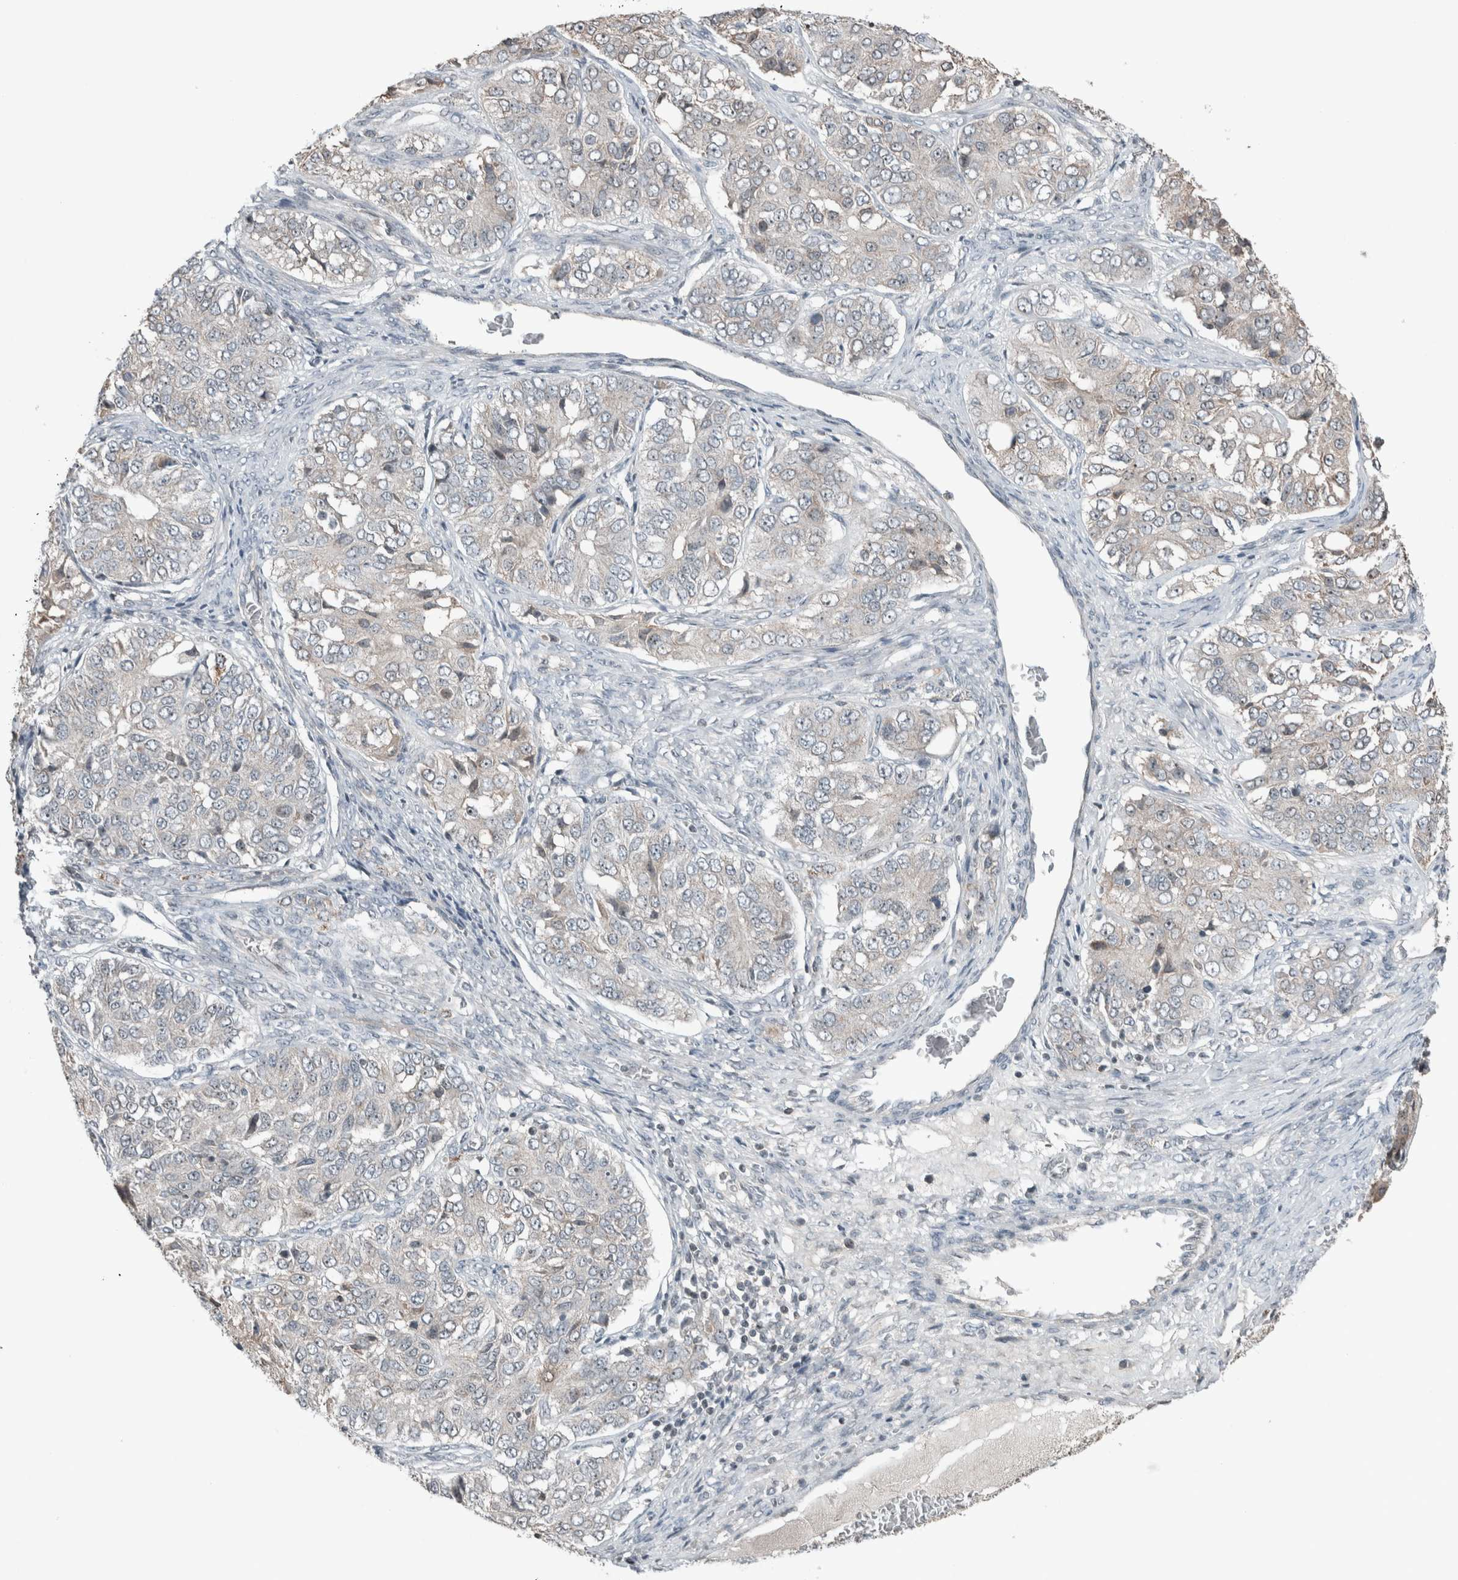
{"staining": {"intensity": "negative", "quantity": "none", "location": "none"}, "tissue": "ovarian cancer", "cell_type": "Tumor cells", "image_type": "cancer", "snomed": [{"axis": "morphology", "description": "Carcinoma, endometroid"}, {"axis": "topography", "description": "Ovary"}], "caption": "DAB (3,3'-diaminobenzidine) immunohistochemical staining of ovarian endometroid carcinoma shows no significant positivity in tumor cells.", "gene": "RPF1", "patient": {"sex": "female", "age": 51}}